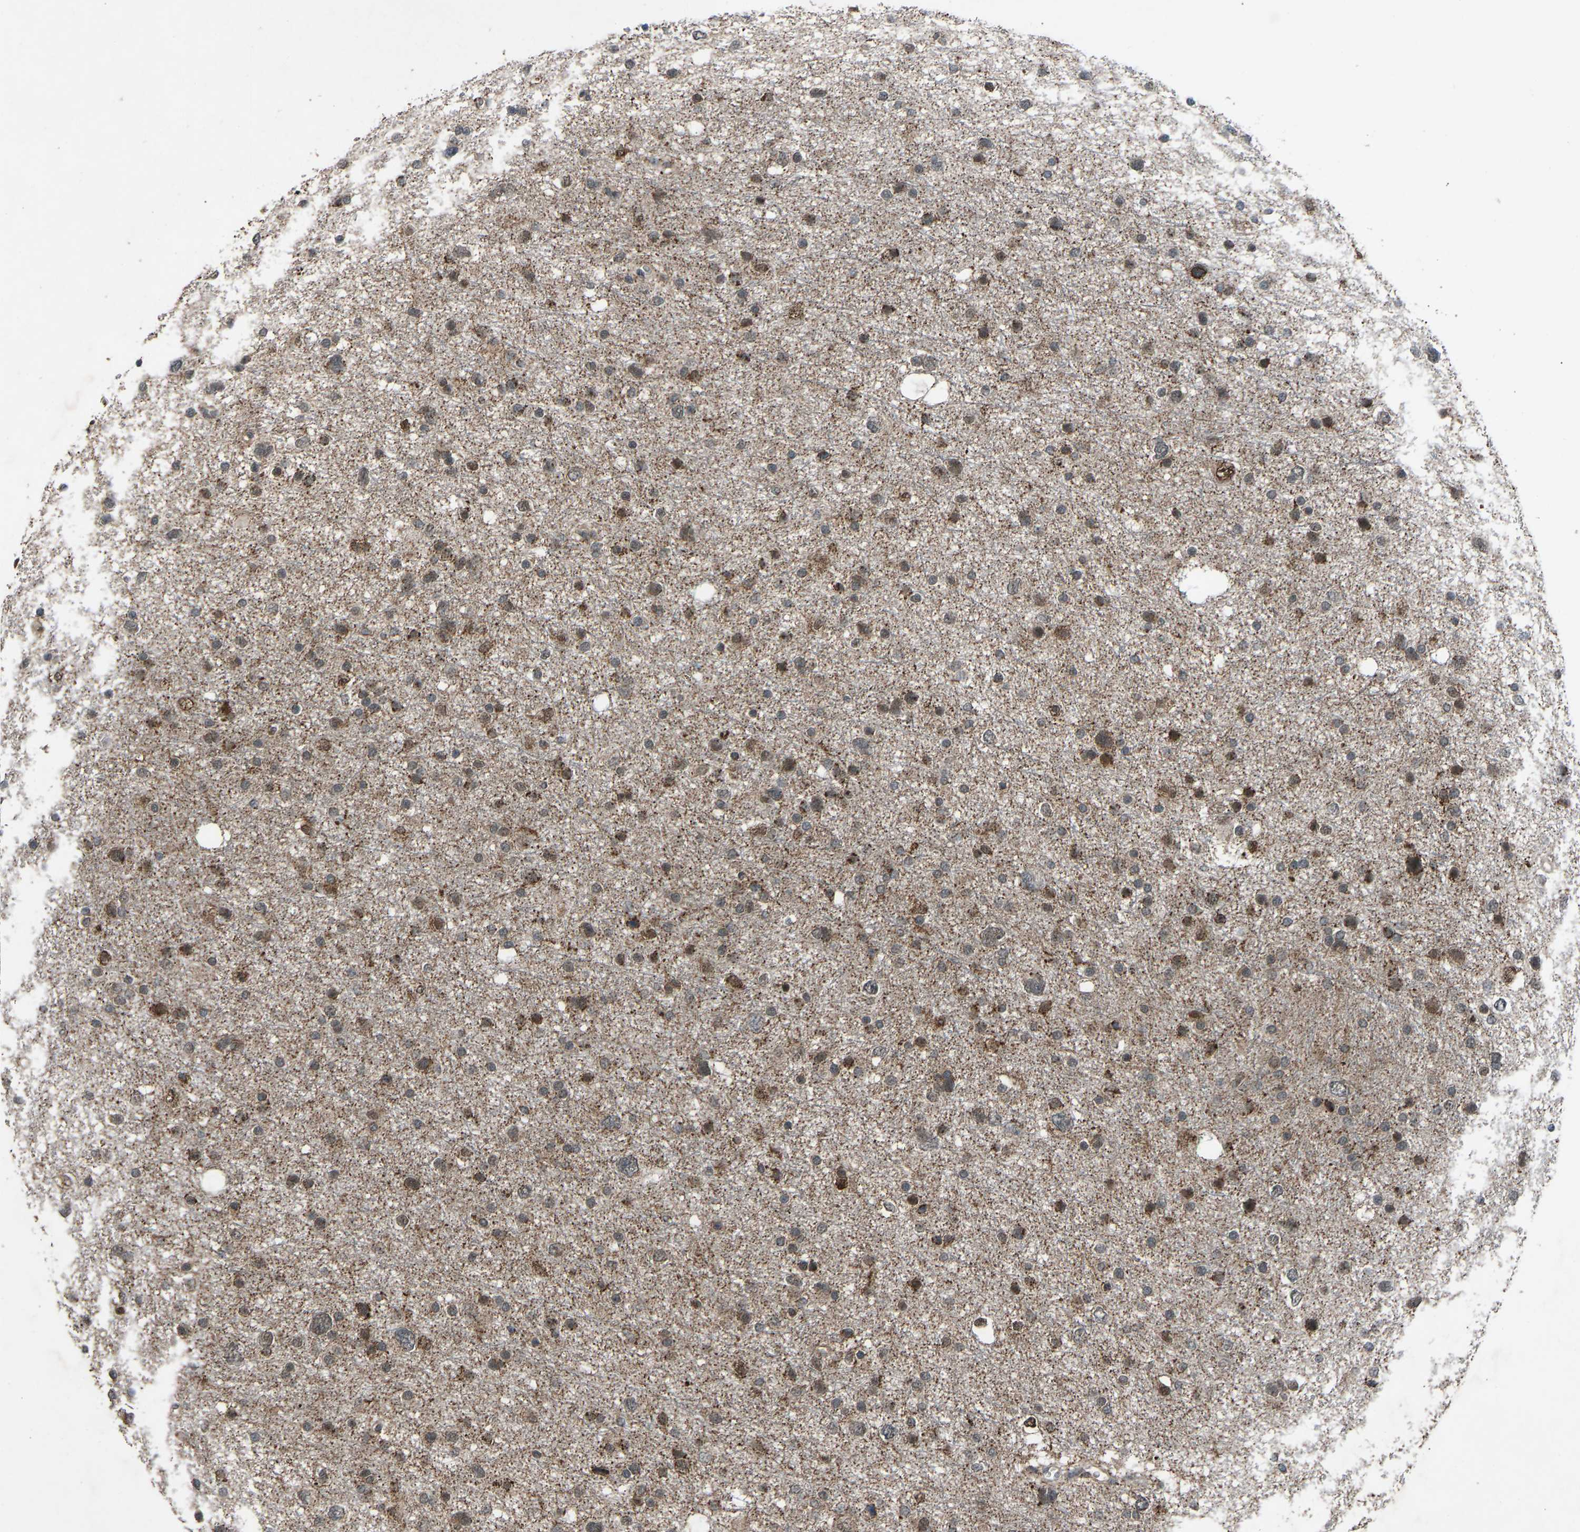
{"staining": {"intensity": "moderate", "quantity": ">75%", "location": "cytoplasmic/membranous"}, "tissue": "glioma", "cell_type": "Tumor cells", "image_type": "cancer", "snomed": [{"axis": "morphology", "description": "Glioma, malignant, Low grade"}, {"axis": "topography", "description": "Brain"}], "caption": "Tumor cells display medium levels of moderate cytoplasmic/membranous expression in approximately >75% of cells in human glioma. The staining was performed using DAB (3,3'-diaminobenzidine), with brown indicating positive protein expression. Nuclei are stained blue with hematoxylin.", "gene": "SLC43A1", "patient": {"sex": "female", "age": 37}}